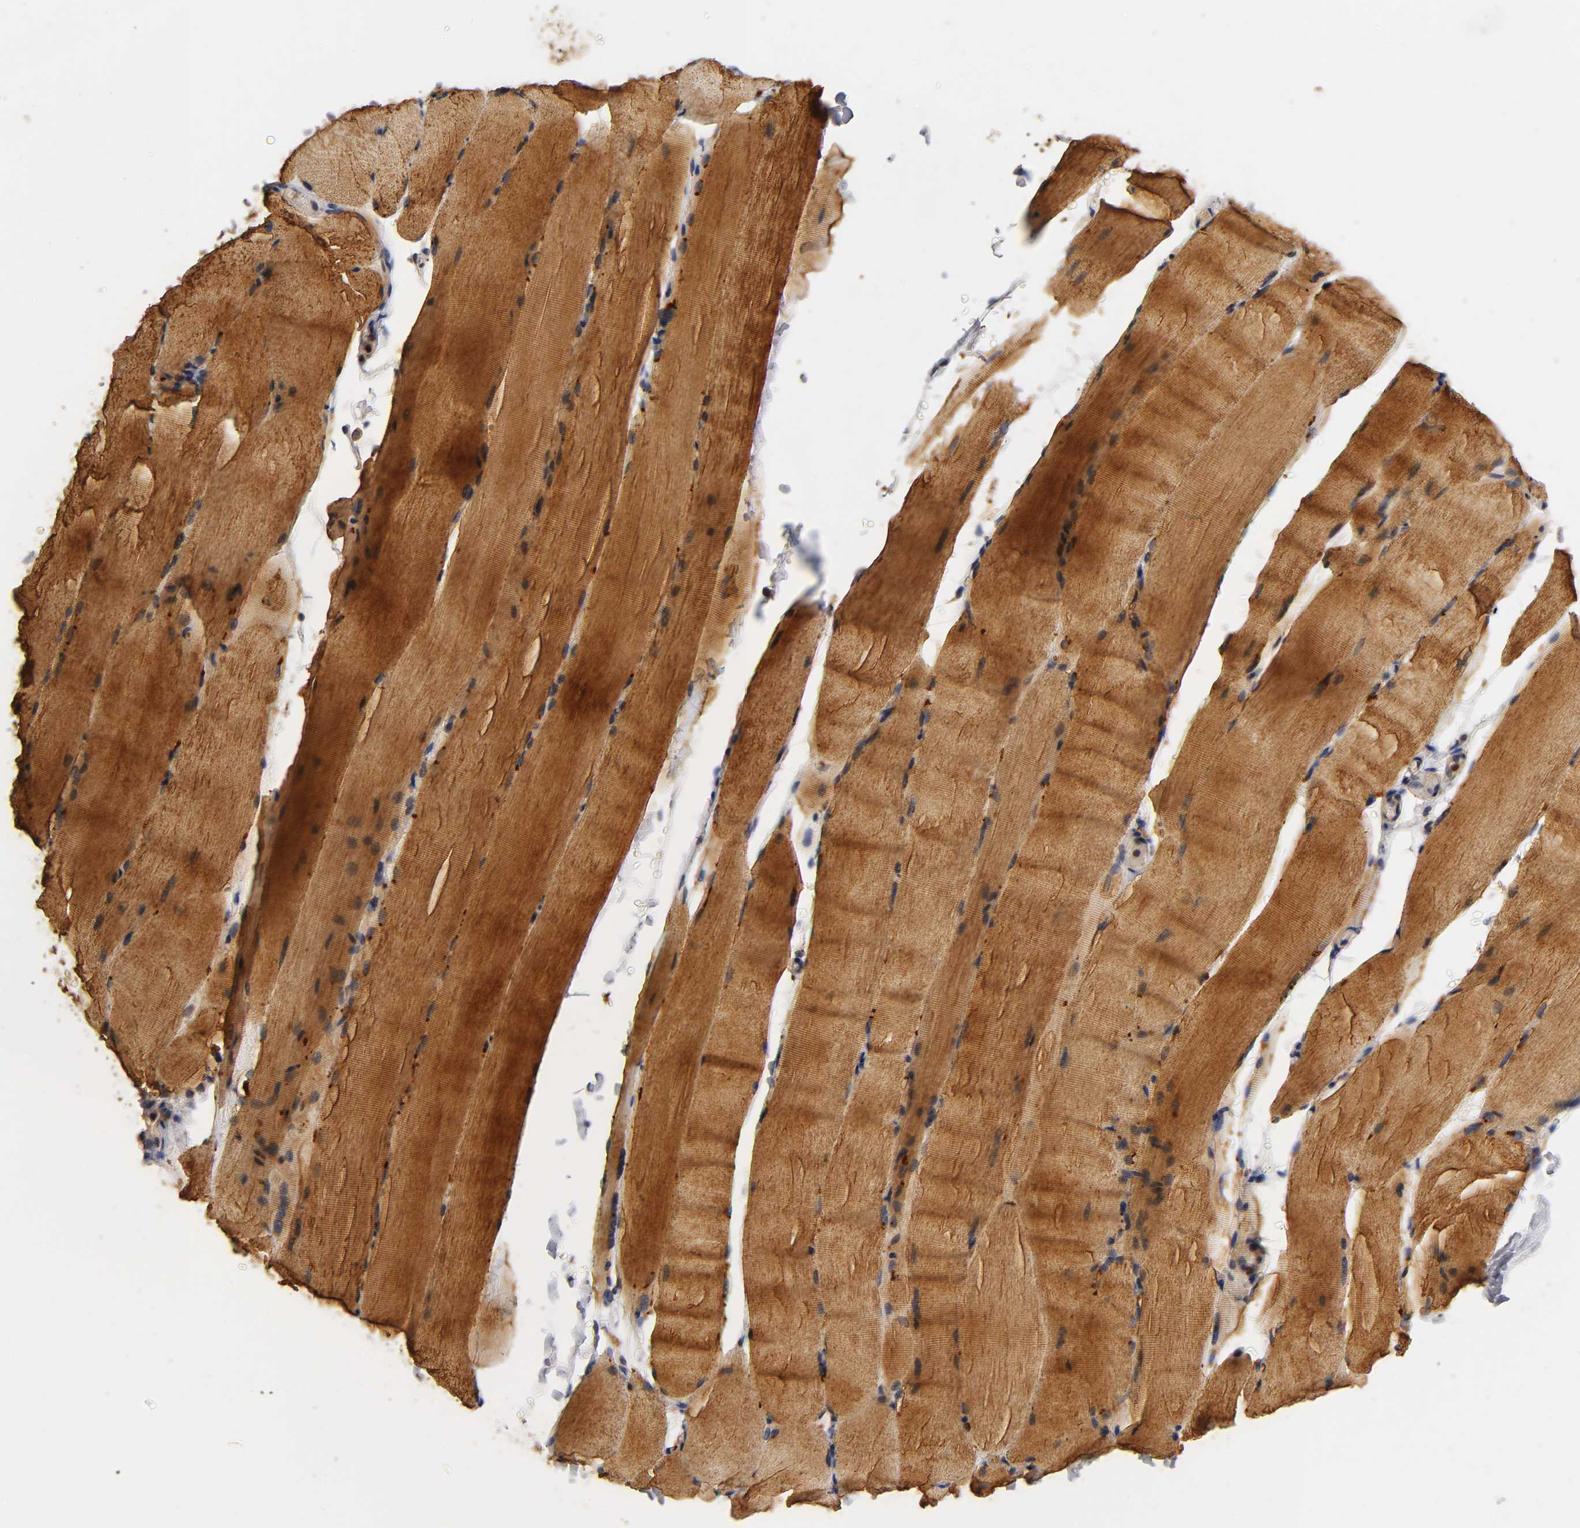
{"staining": {"intensity": "strong", "quantity": ">75%", "location": "cytoplasmic/membranous"}, "tissue": "skeletal muscle", "cell_type": "Myocytes", "image_type": "normal", "snomed": [{"axis": "morphology", "description": "Normal tissue, NOS"}, {"axis": "topography", "description": "Skeletal muscle"}, {"axis": "topography", "description": "Parathyroid gland"}], "caption": "Immunohistochemistry (IHC) staining of benign skeletal muscle, which reveals high levels of strong cytoplasmic/membranous positivity in about >75% of myocytes indicating strong cytoplasmic/membranous protein positivity. The staining was performed using DAB (brown) for protein detection and nuclei were counterstained in hematoxylin (blue).", "gene": "SCAP", "patient": {"sex": "female", "age": 37}}